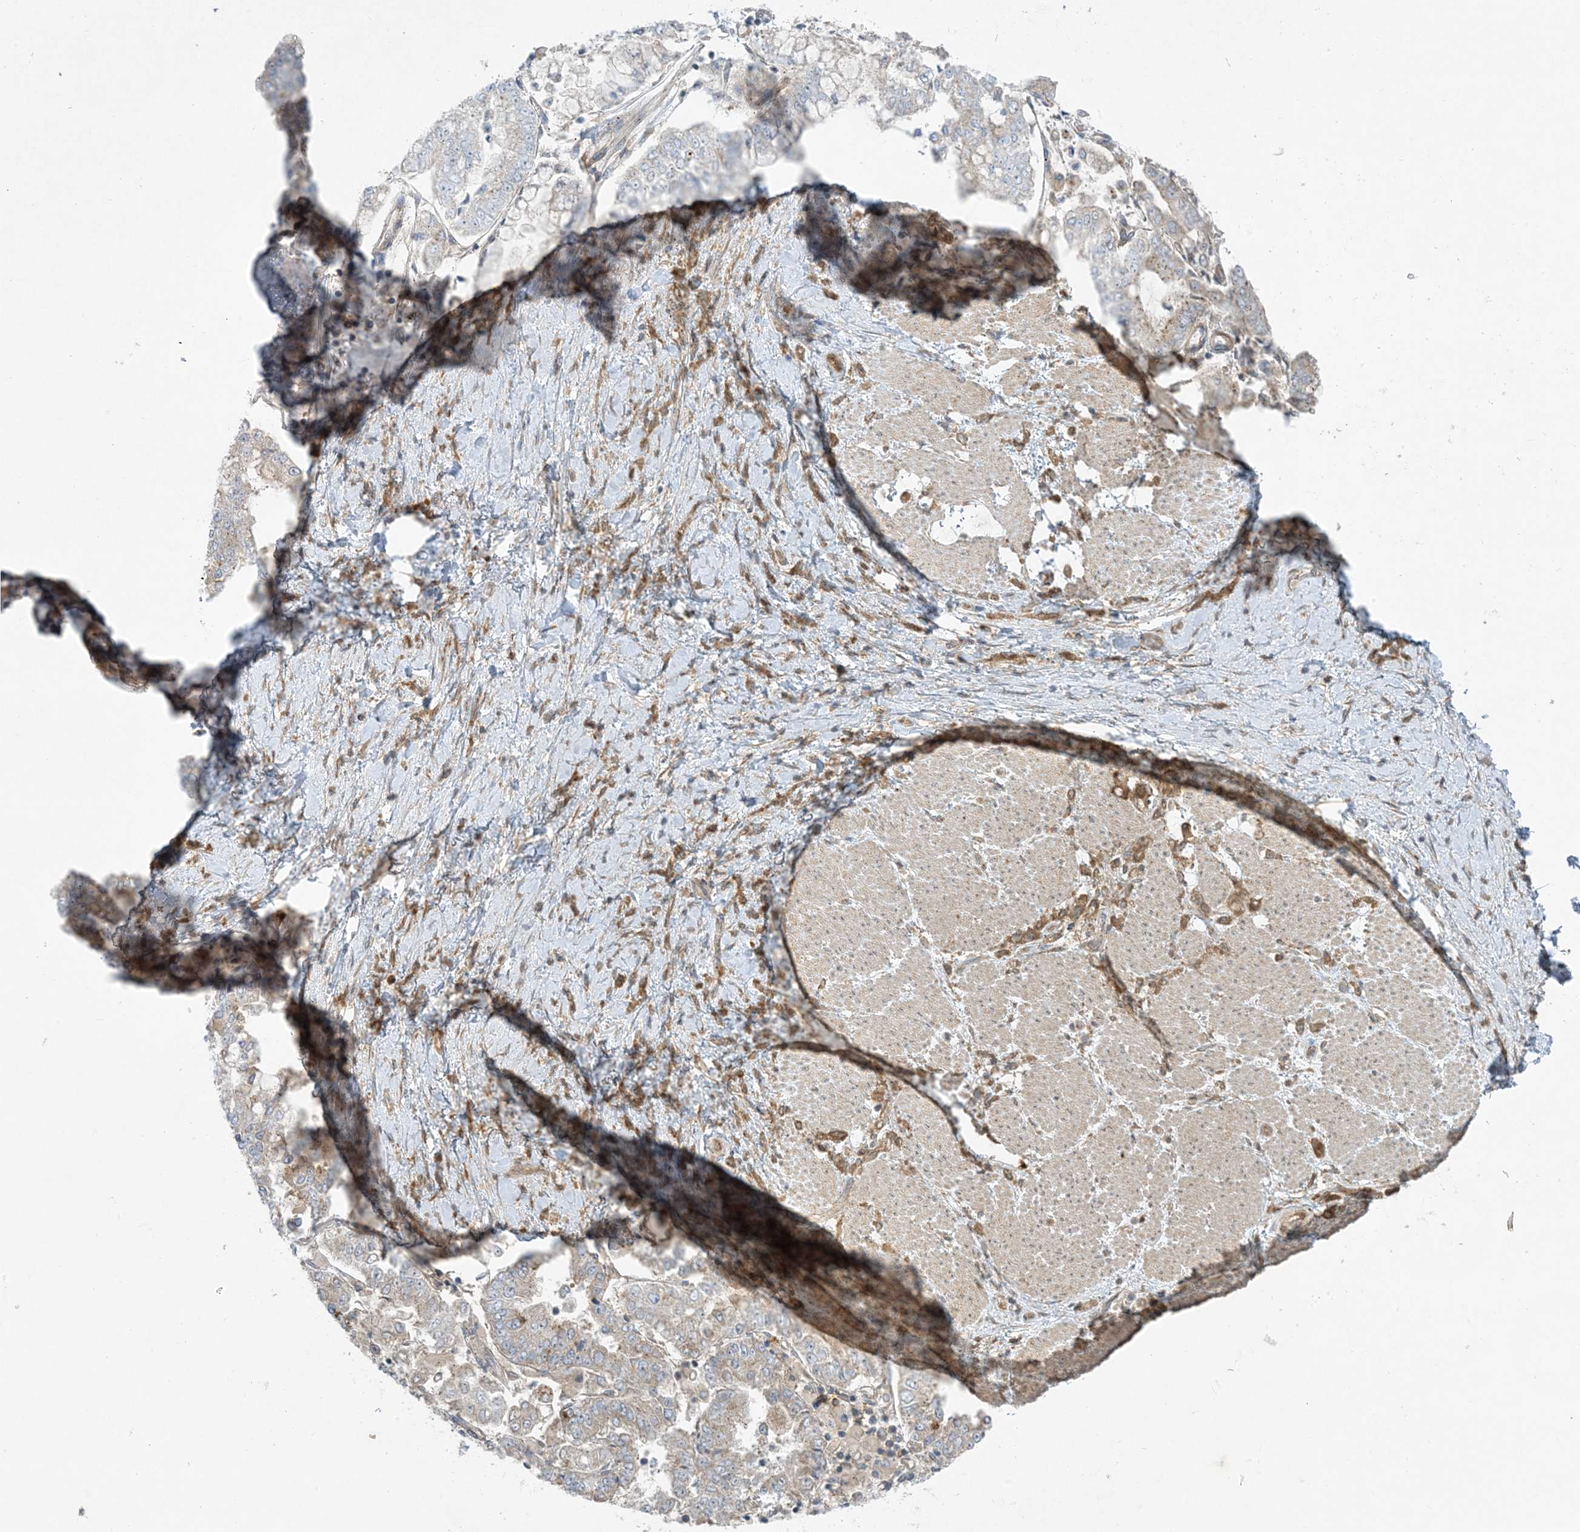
{"staining": {"intensity": "negative", "quantity": "none", "location": "none"}, "tissue": "stomach cancer", "cell_type": "Tumor cells", "image_type": "cancer", "snomed": [{"axis": "morphology", "description": "Adenocarcinoma, NOS"}, {"axis": "topography", "description": "Stomach"}], "caption": "An IHC photomicrograph of stomach cancer (adenocarcinoma) is shown. There is no staining in tumor cells of stomach cancer (adenocarcinoma).", "gene": "STAM2", "patient": {"sex": "male", "age": 76}}